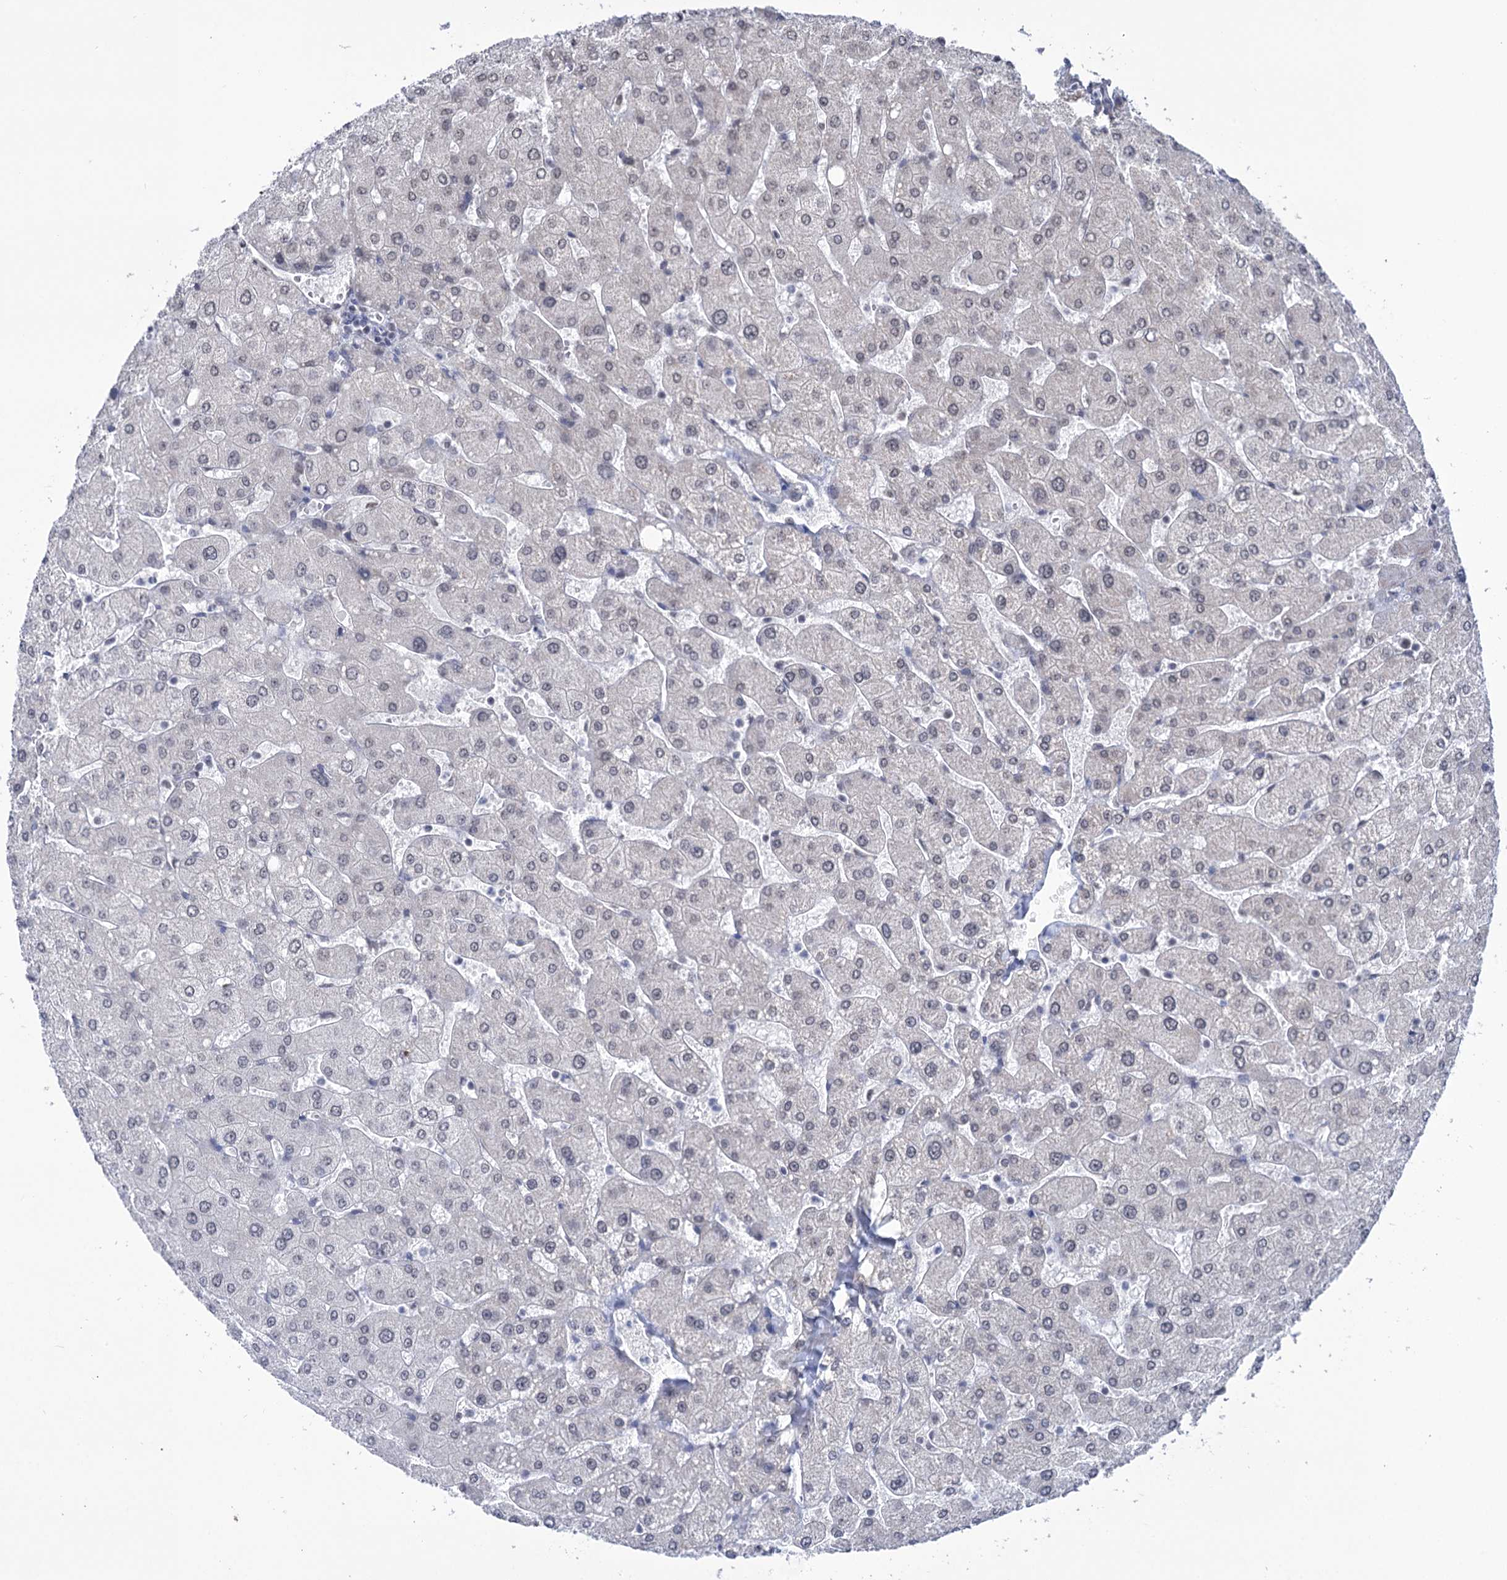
{"staining": {"intensity": "weak", "quantity": "25%-75%", "location": "nuclear"}, "tissue": "liver", "cell_type": "Cholangiocytes", "image_type": "normal", "snomed": [{"axis": "morphology", "description": "Normal tissue, NOS"}, {"axis": "topography", "description": "Liver"}], "caption": "Immunohistochemistry (IHC) staining of normal liver, which demonstrates low levels of weak nuclear positivity in approximately 25%-75% of cholangiocytes indicating weak nuclear protein staining. The staining was performed using DAB (3,3'-diaminobenzidine) (brown) for protein detection and nuclei were counterstained in hematoxylin (blue).", "gene": "ABHD10", "patient": {"sex": "male", "age": 55}}